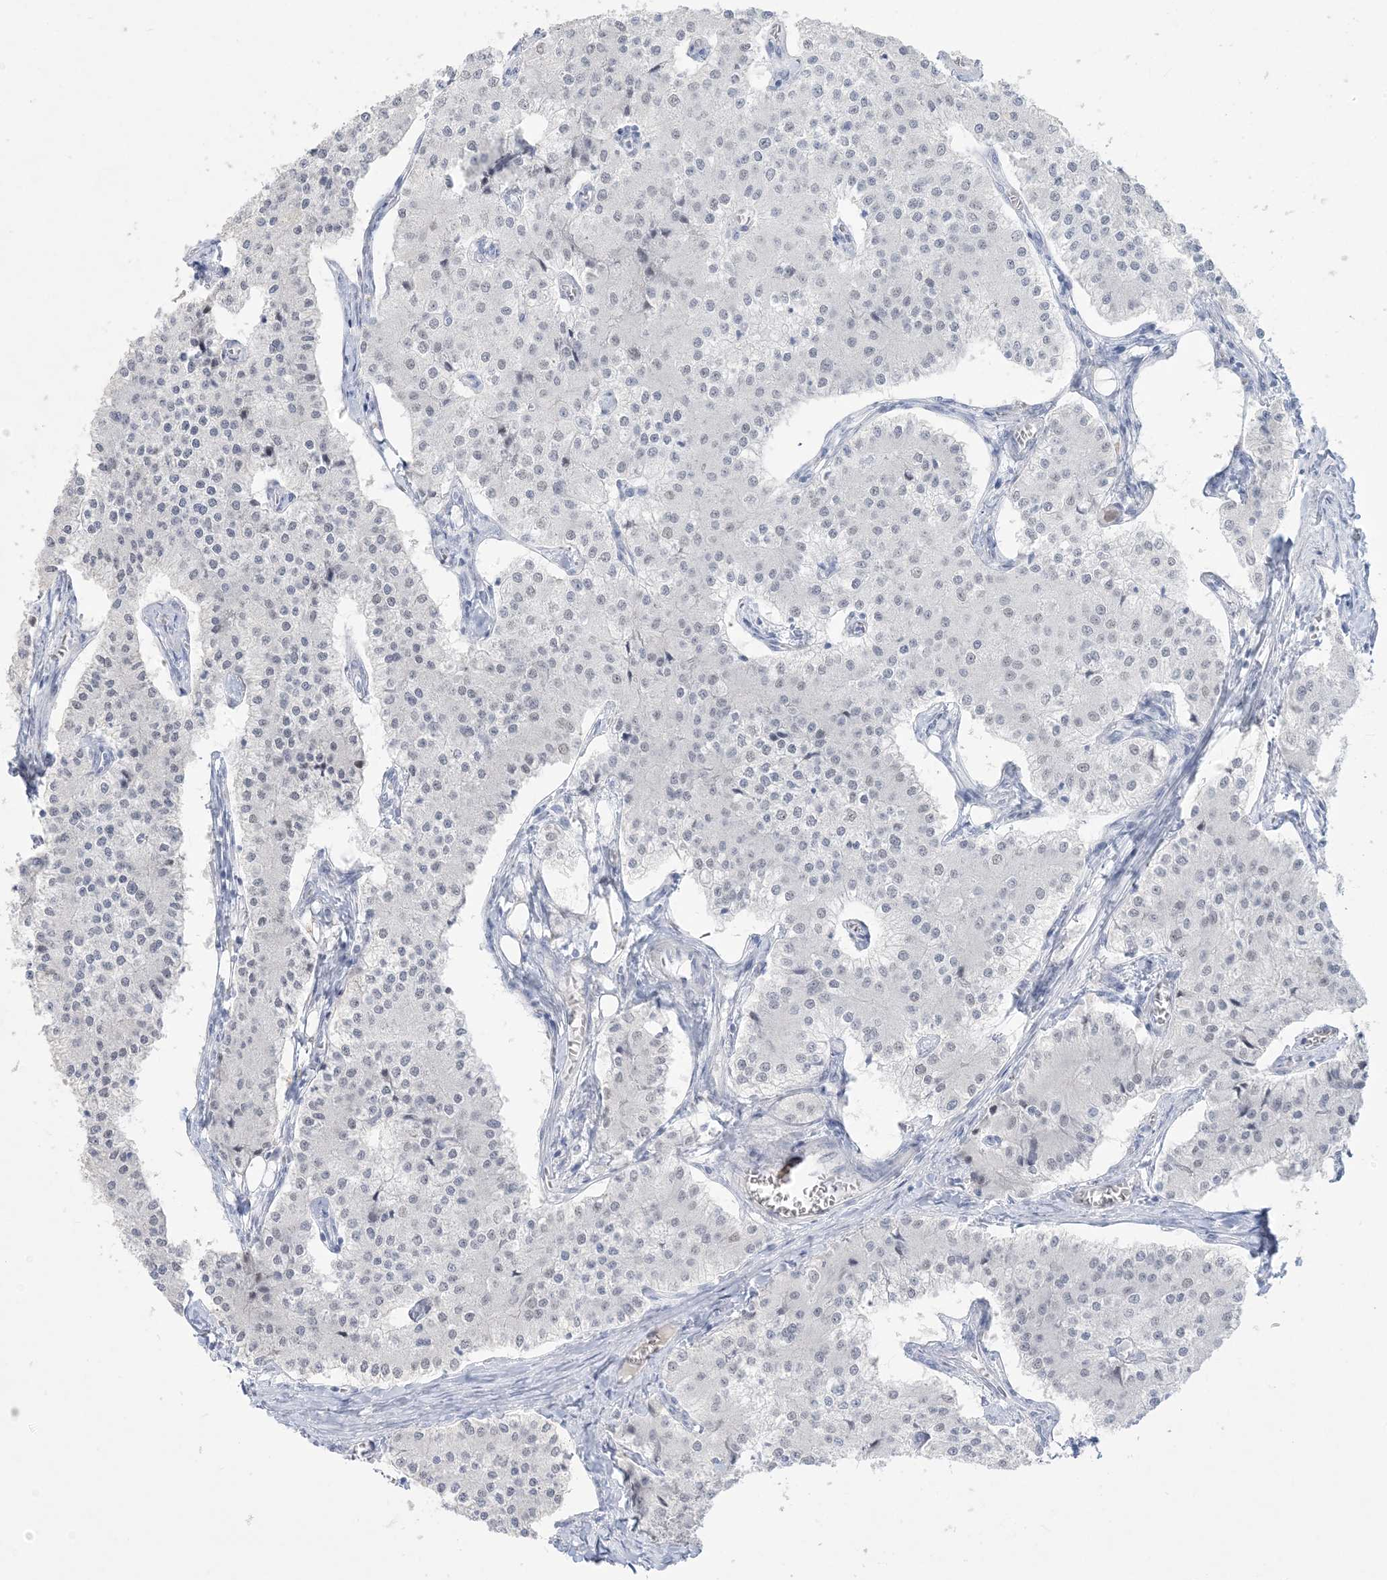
{"staining": {"intensity": "negative", "quantity": "none", "location": "none"}, "tissue": "carcinoid", "cell_type": "Tumor cells", "image_type": "cancer", "snomed": [{"axis": "morphology", "description": "Carcinoid, malignant, NOS"}, {"axis": "topography", "description": "Colon"}], "caption": "Immunohistochemical staining of human malignant carcinoid demonstrates no significant staining in tumor cells. (Brightfield microscopy of DAB (3,3'-diaminobenzidine) immunohistochemistry (IHC) at high magnification).", "gene": "HOMEZ", "patient": {"sex": "female", "age": 52}}